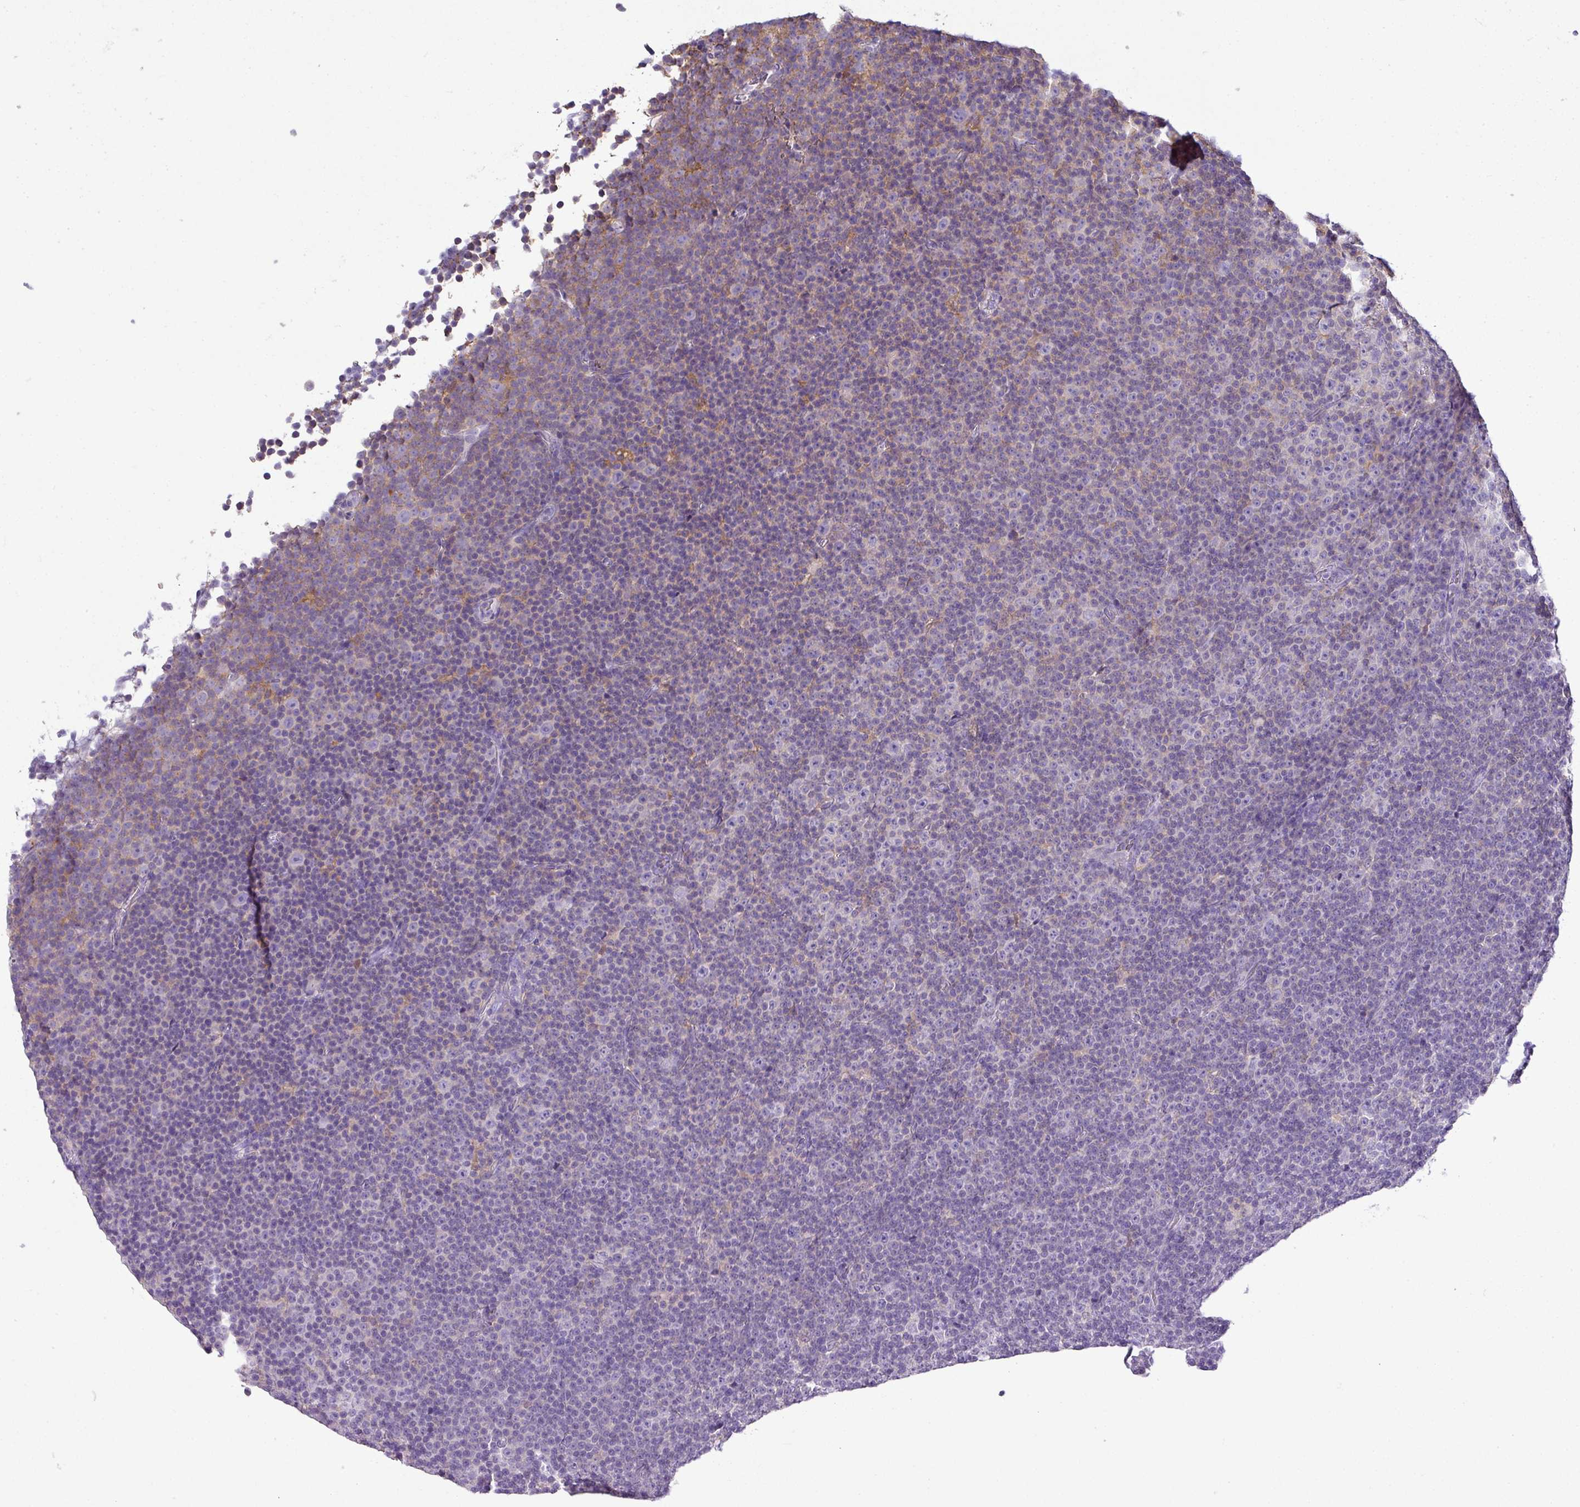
{"staining": {"intensity": "negative", "quantity": "none", "location": "none"}, "tissue": "lymphoma", "cell_type": "Tumor cells", "image_type": "cancer", "snomed": [{"axis": "morphology", "description": "Malignant lymphoma, non-Hodgkin's type, Low grade"}, {"axis": "topography", "description": "Lymph node"}], "caption": "The micrograph displays no staining of tumor cells in lymphoma.", "gene": "STAT5A", "patient": {"sex": "female", "age": 67}}